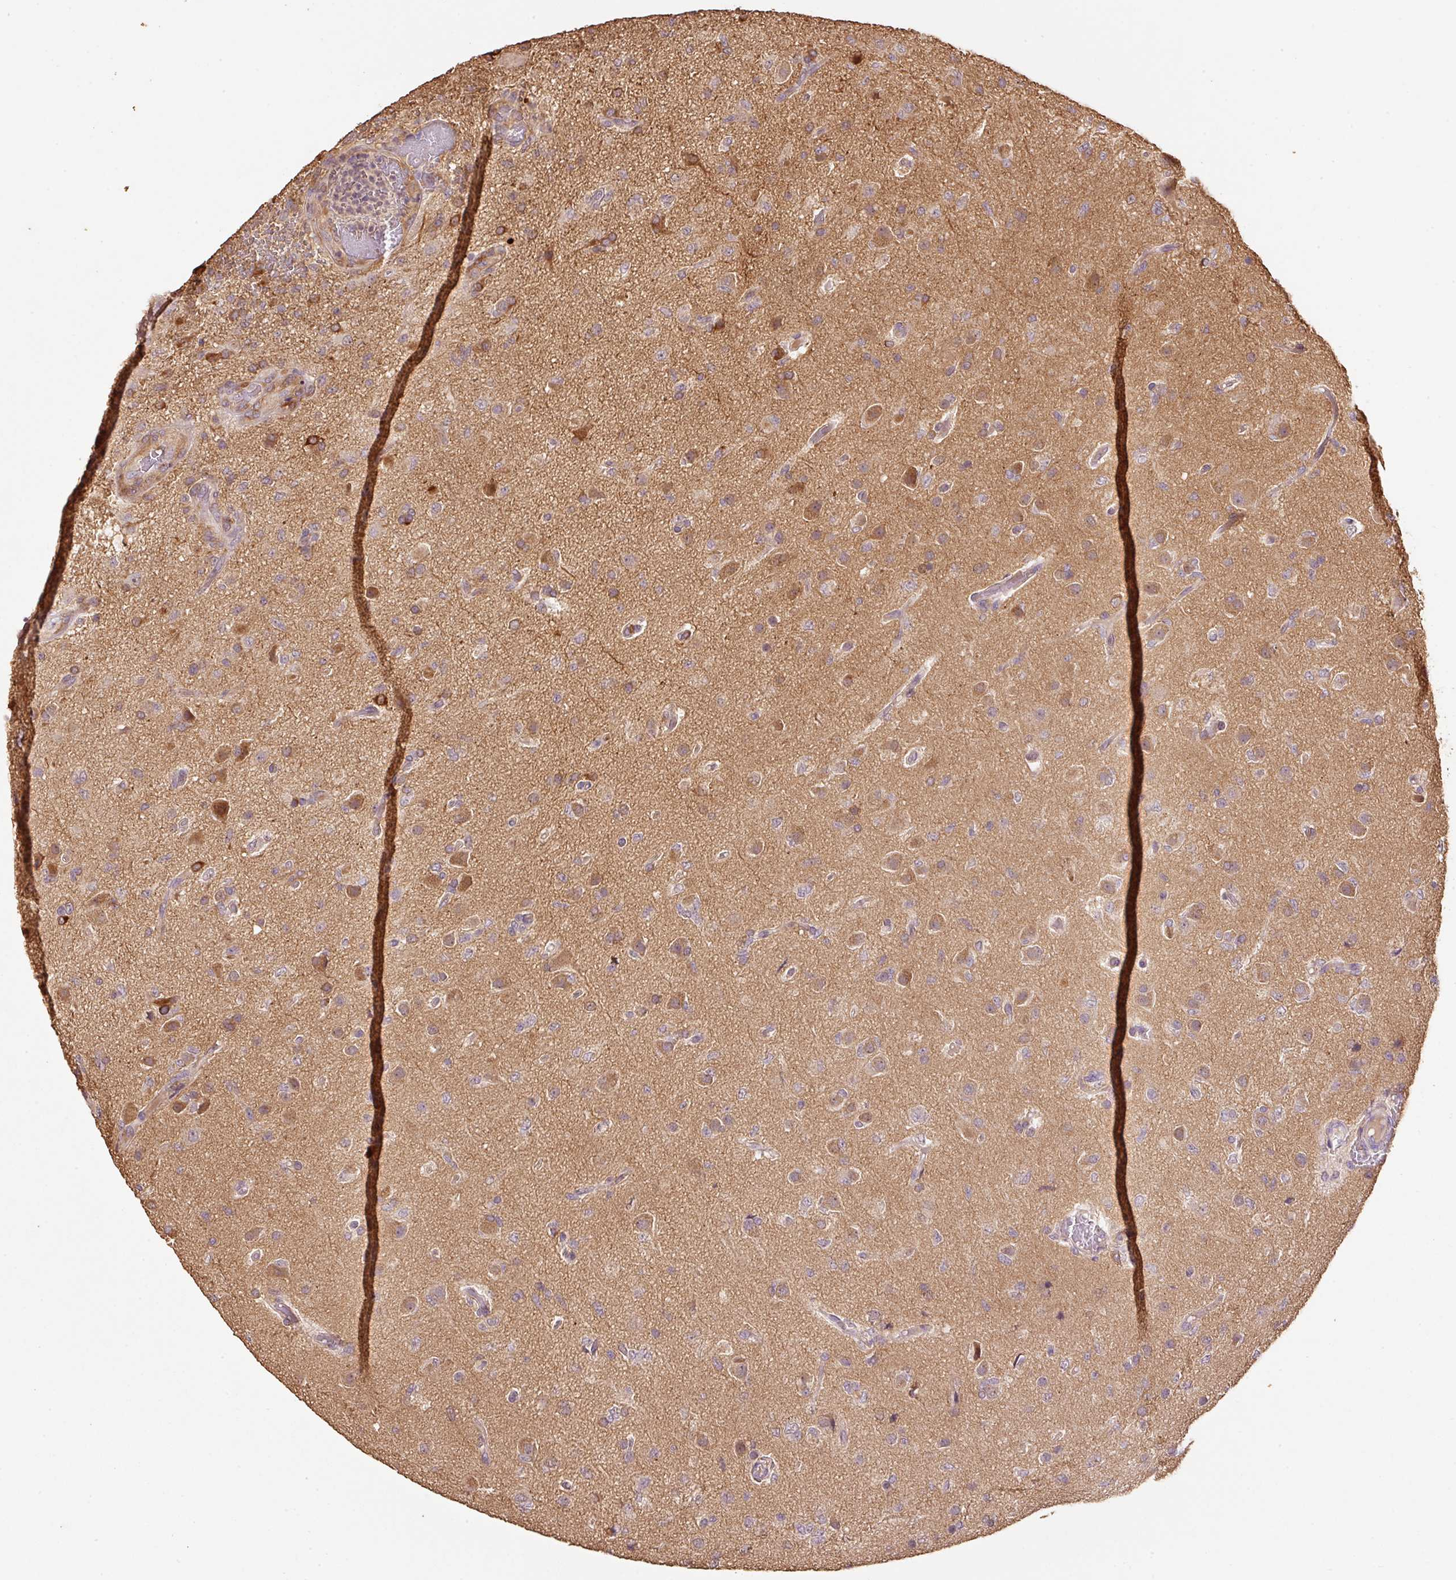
{"staining": {"intensity": "strong", "quantity": "25%-75%", "location": "cytoplasmic/membranous,nuclear"}, "tissue": "glioma", "cell_type": "Tumor cells", "image_type": "cancer", "snomed": [{"axis": "morphology", "description": "Glioma, malignant, High grade"}, {"axis": "topography", "description": "Brain"}], "caption": "Tumor cells exhibit high levels of strong cytoplasmic/membranous and nuclear expression in about 25%-75% of cells in malignant high-grade glioma.", "gene": "HERC2", "patient": {"sex": "female", "age": 74}}